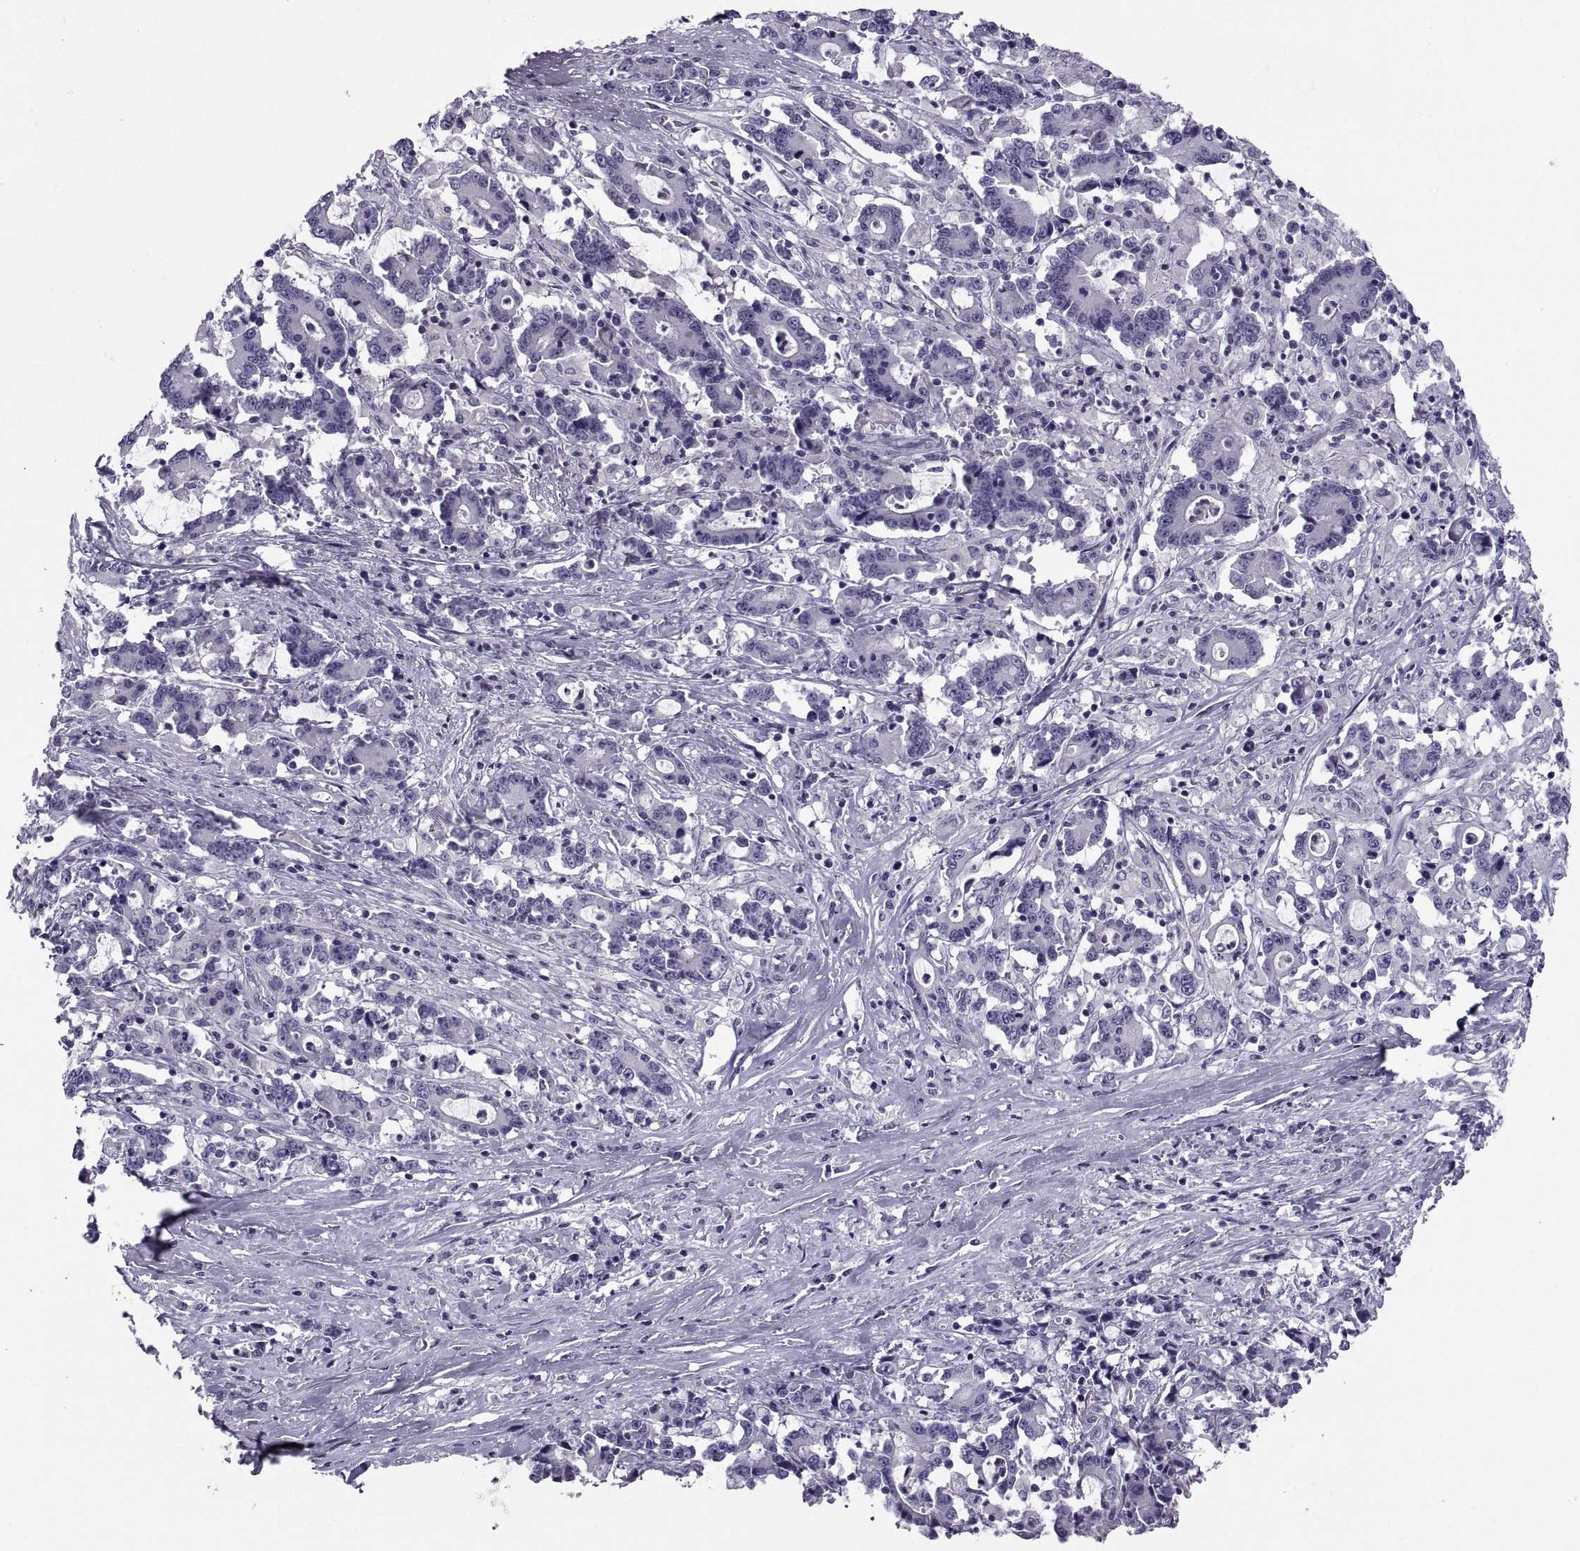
{"staining": {"intensity": "negative", "quantity": "none", "location": "none"}, "tissue": "stomach cancer", "cell_type": "Tumor cells", "image_type": "cancer", "snomed": [{"axis": "morphology", "description": "Adenocarcinoma, NOS"}, {"axis": "topography", "description": "Stomach, upper"}], "caption": "This is an IHC histopathology image of human stomach cancer (adenocarcinoma). There is no staining in tumor cells.", "gene": "PCSK1N", "patient": {"sex": "male", "age": 68}}